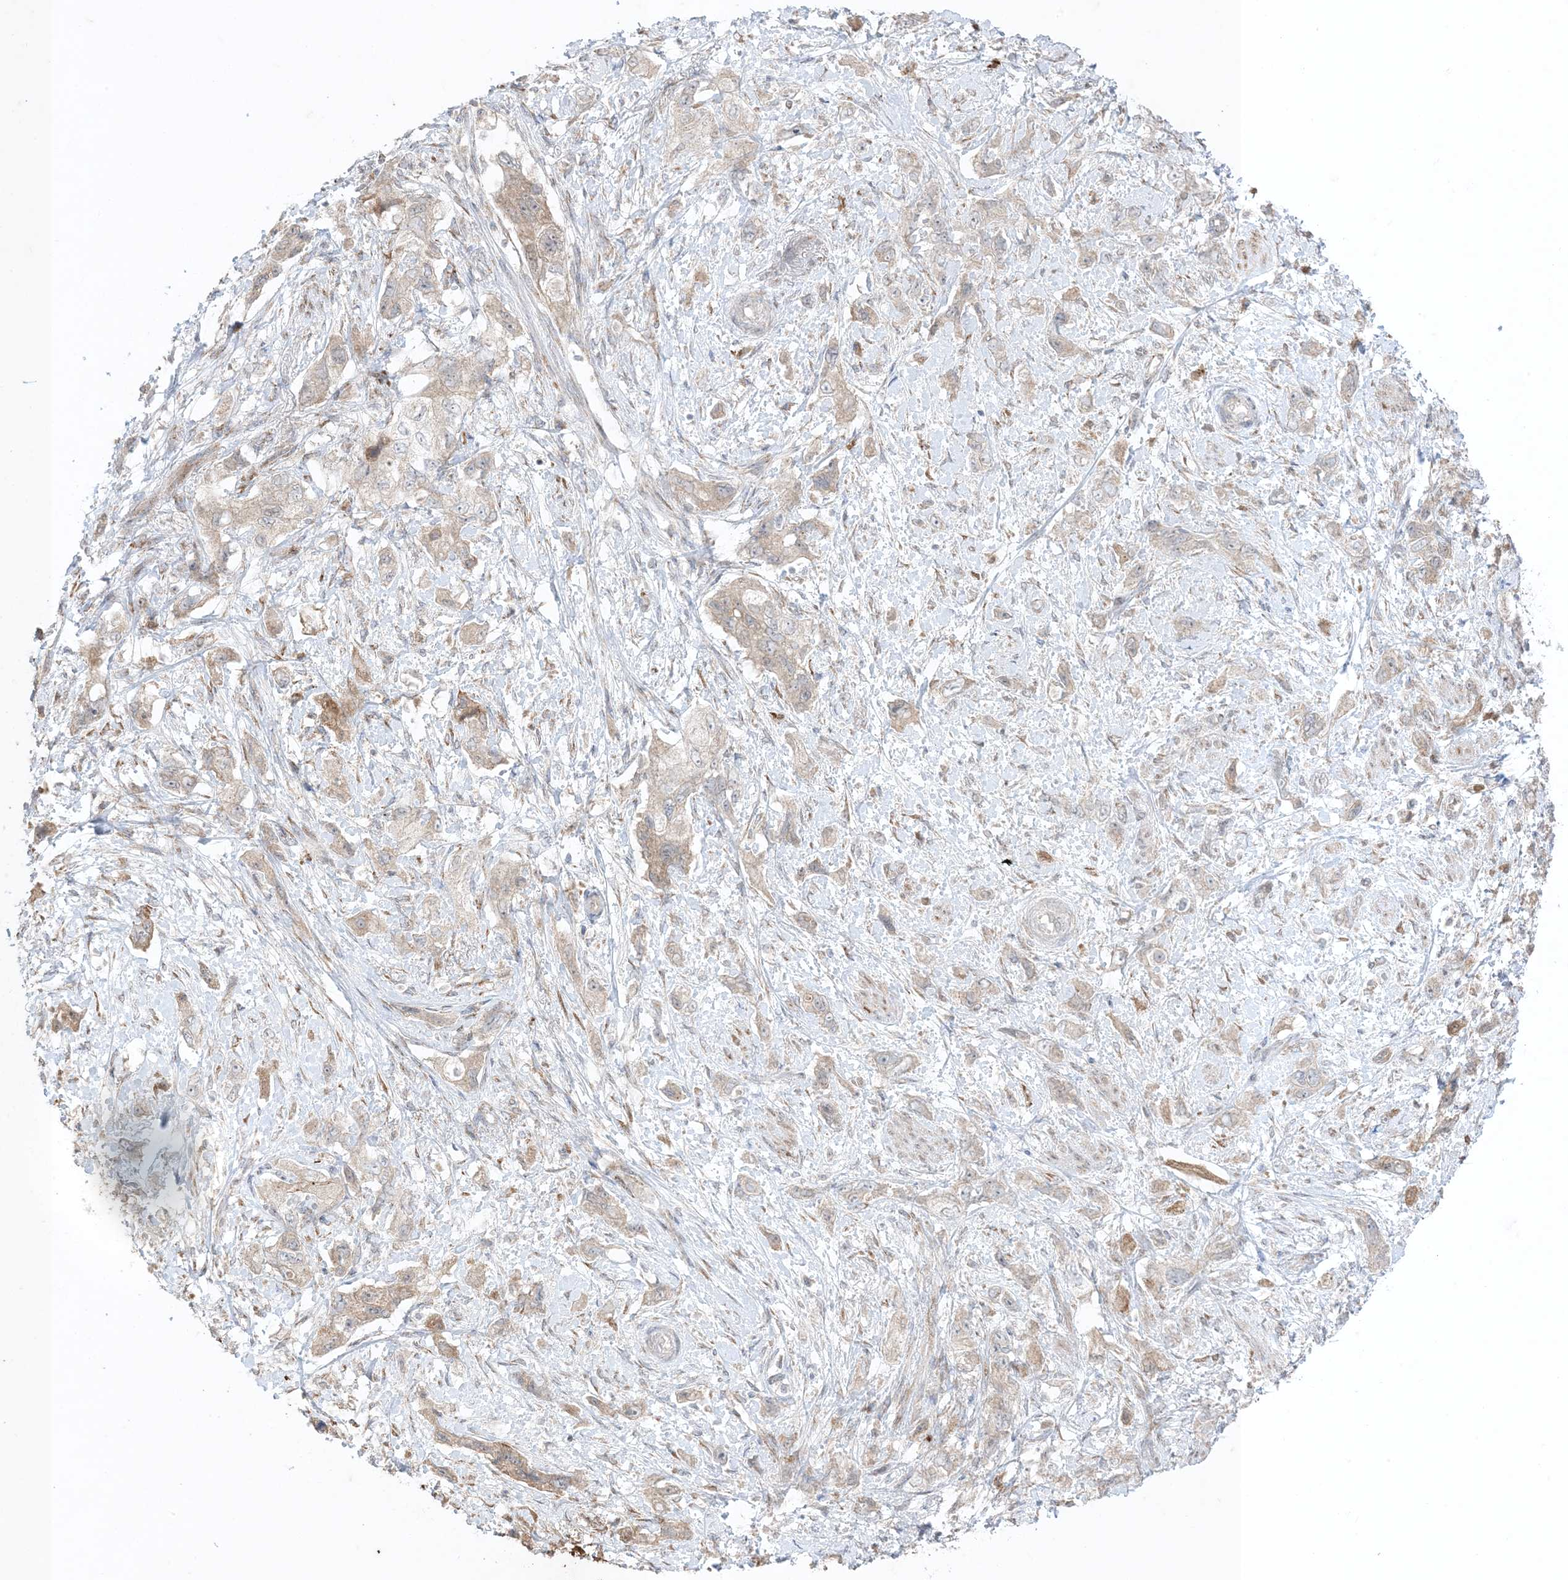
{"staining": {"intensity": "weak", "quantity": "<25%", "location": "cytoplasmic/membranous"}, "tissue": "pancreatic cancer", "cell_type": "Tumor cells", "image_type": "cancer", "snomed": [{"axis": "morphology", "description": "Adenocarcinoma, NOS"}, {"axis": "topography", "description": "Pancreas"}], "caption": "Protein analysis of pancreatic cancer exhibits no significant positivity in tumor cells.", "gene": "ODC1", "patient": {"sex": "female", "age": 73}}